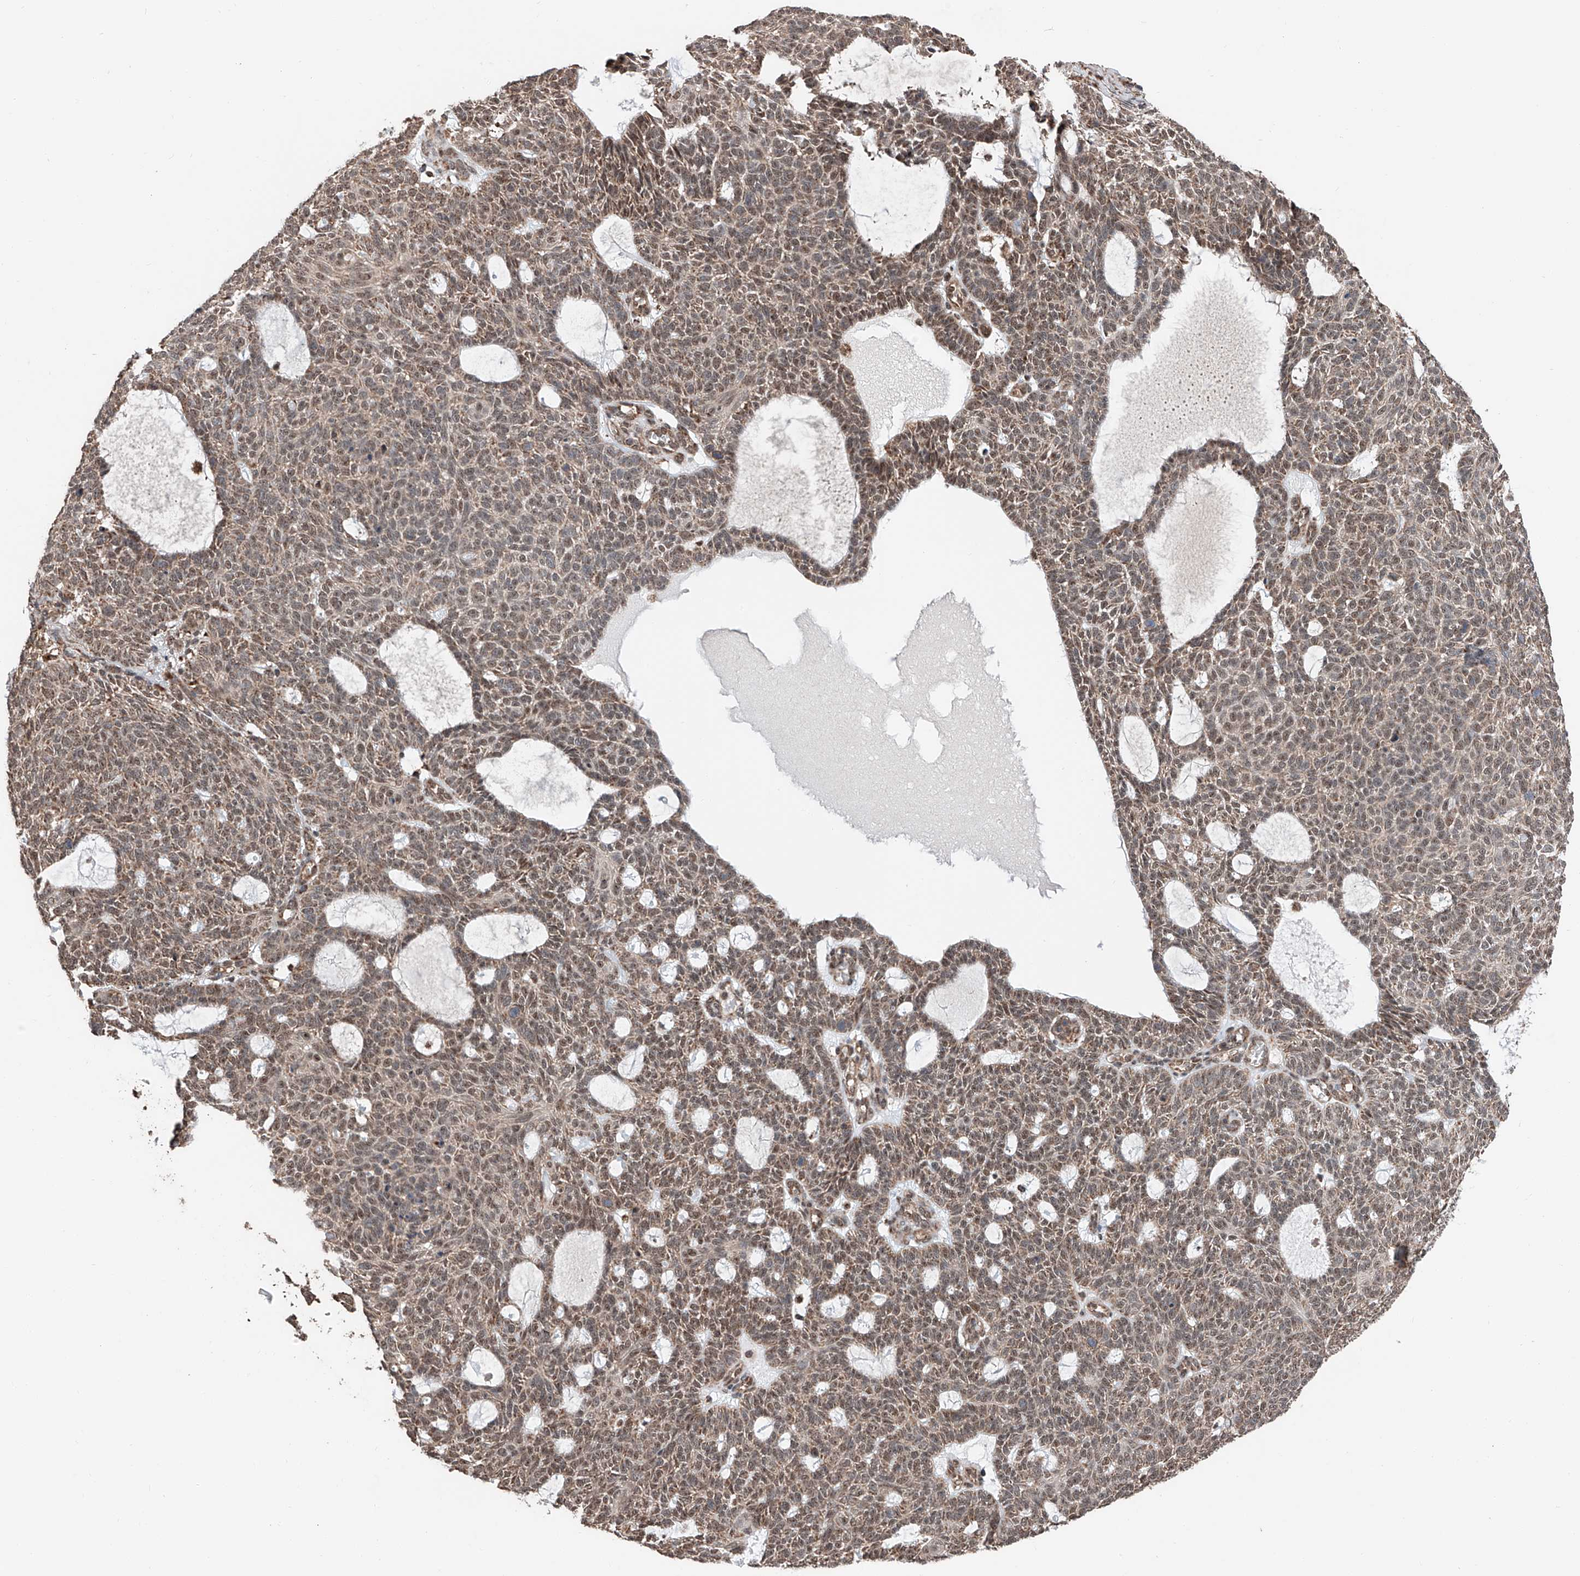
{"staining": {"intensity": "moderate", "quantity": ">75%", "location": "cytoplasmic/membranous,nuclear"}, "tissue": "skin cancer", "cell_type": "Tumor cells", "image_type": "cancer", "snomed": [{"axis": "morphology", "description": "Squamous cell carcinoma, NOS"}, {"axis": "topography", "description": "Skin"}], "caption": "The histopathology image shows immunohistochemical staining of squamous cell carcinoma (skin). There is moderate cytoplasmic/membranous and nuclear positivity is appreciated in approximately >75% of tumor cells.", "gene": "ZNF445", "patient": {"sex": "female", "age": 90}}